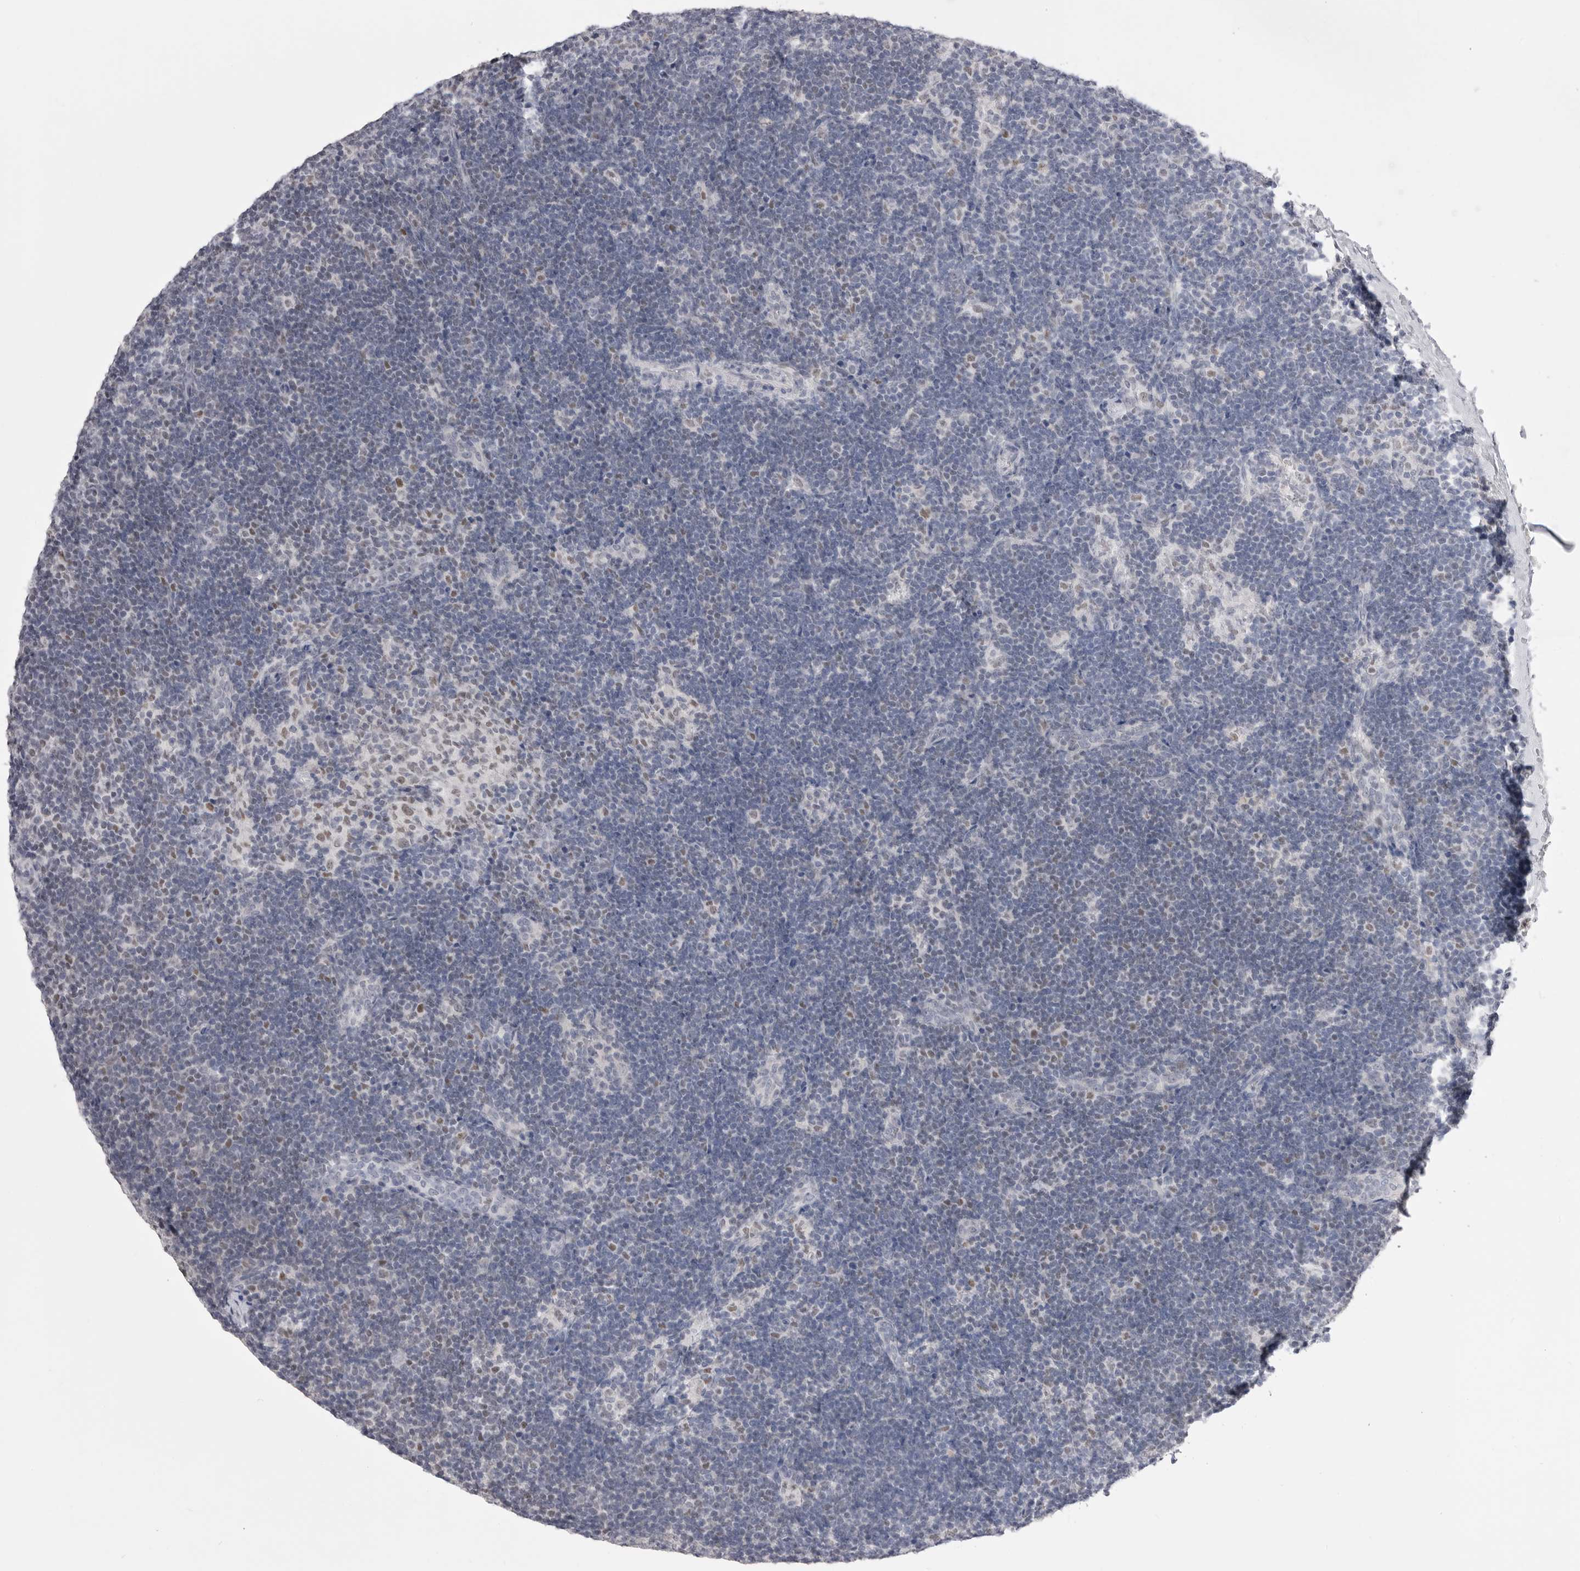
{"staining": {"intensity": "moderate", "quantity": "<25%", "location": "nuclear"}, "tissue": "lymph node", "cell_type": "Germinal center cells", "image_type": "normal", "snomed": [{"axis": "morphology", "description": "Normal tissue, NOS"}, {"axis": "topography", "description": "Lymph node"}], "caption": "Moderate nuclear protein expression is present in approximately <25% of germinal center cells in lymph node. The protein is shown in brown color, while the nuclei are stained blue.", "gene": "ZBTB7B", "patient": {"sex": "female", "age": 22}}